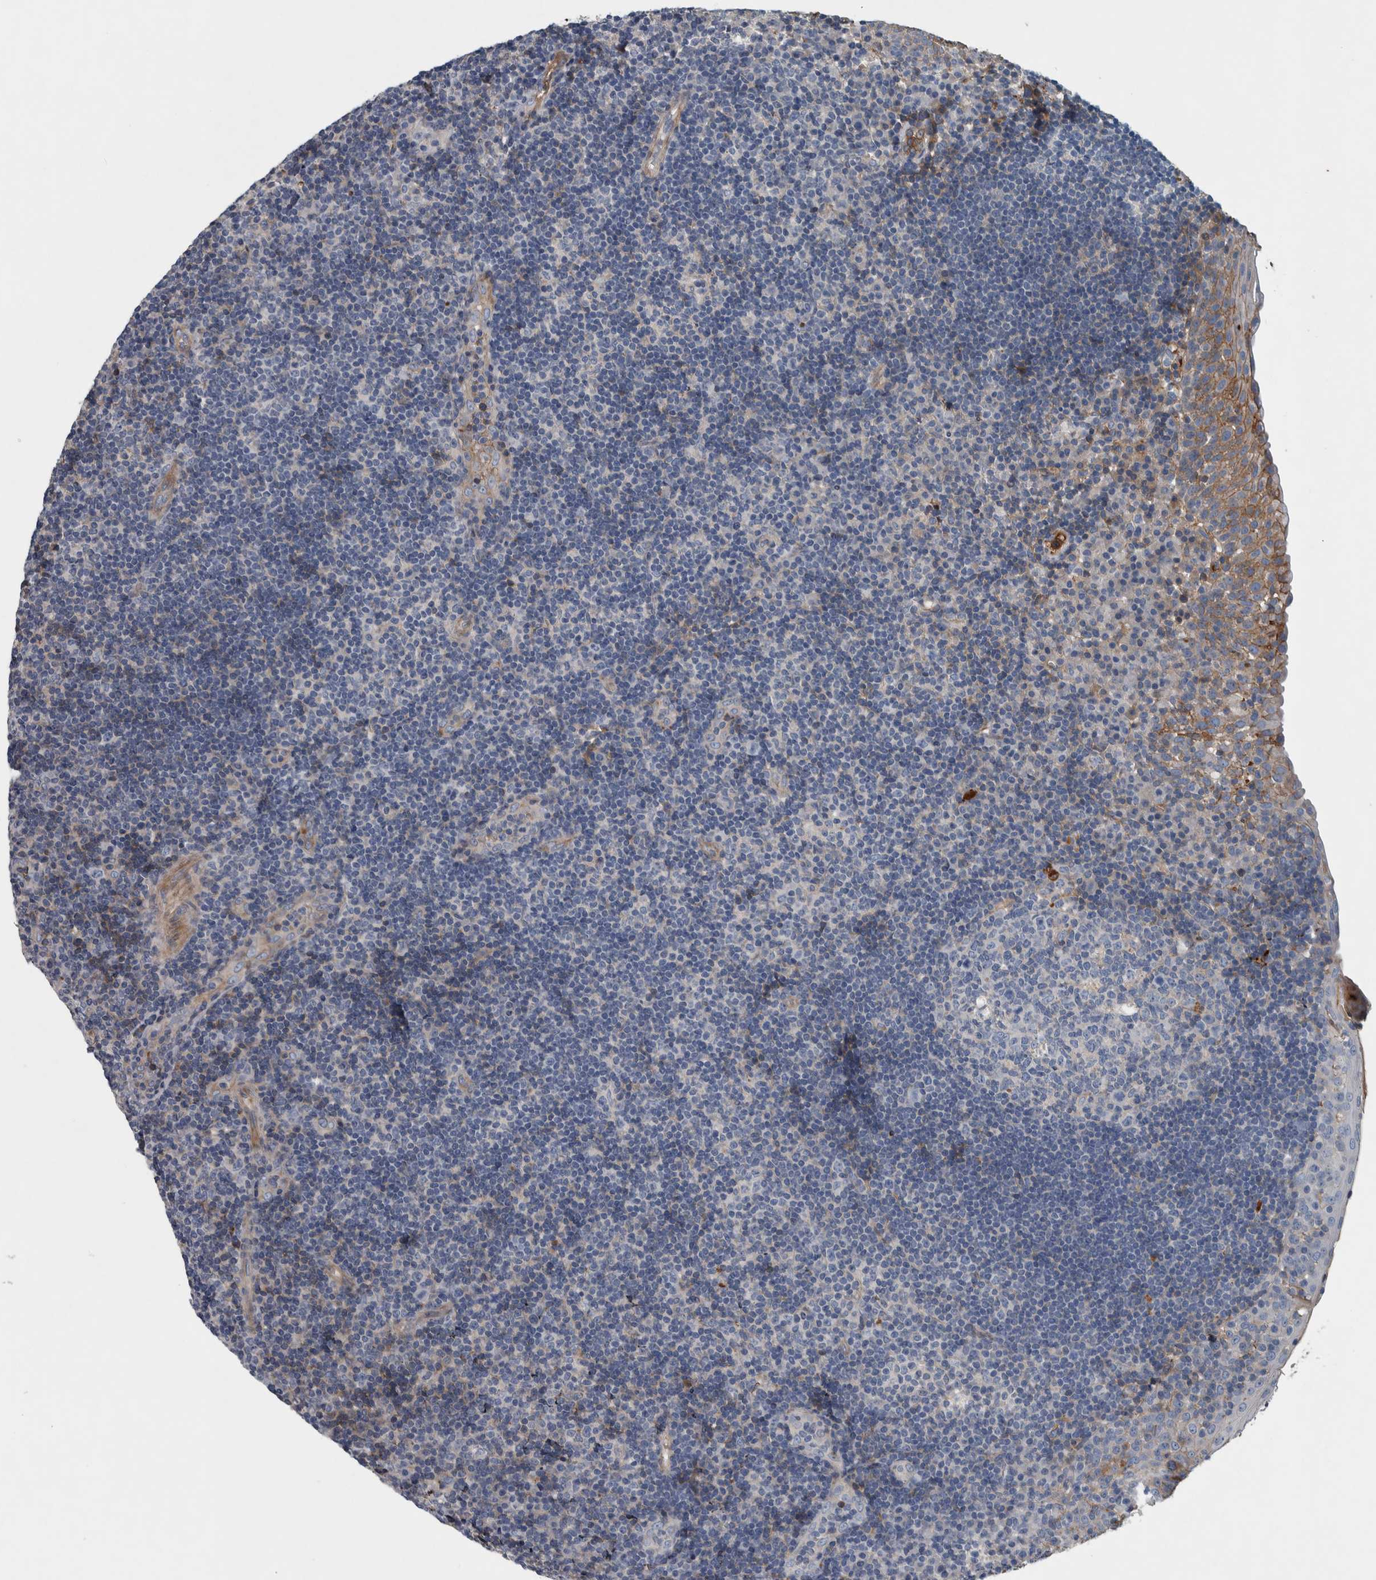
{"staining": {"intensity": "negative", "quantity": "none", "location": "none"}, "tissue": "tonsil", "cell_type": "Germinal center cells", "image_type": "normal", "snomed": [{"axis": "morphology", "description": "Normal tissue, NOS"}, {"axis": "topography", "description": "Tonsil"}], "caption": "Histopathology image shows no significant protein positivity in germinal center cells of unremarkable tonsil. (Stains: DAB immunohistochemistry (IHC) with hematoxylin counter stain, Microscopy: brightfield microscopy at high magnification).", "gene": "SERPINC1", "patient": {"sex": "female", "age": 40}}